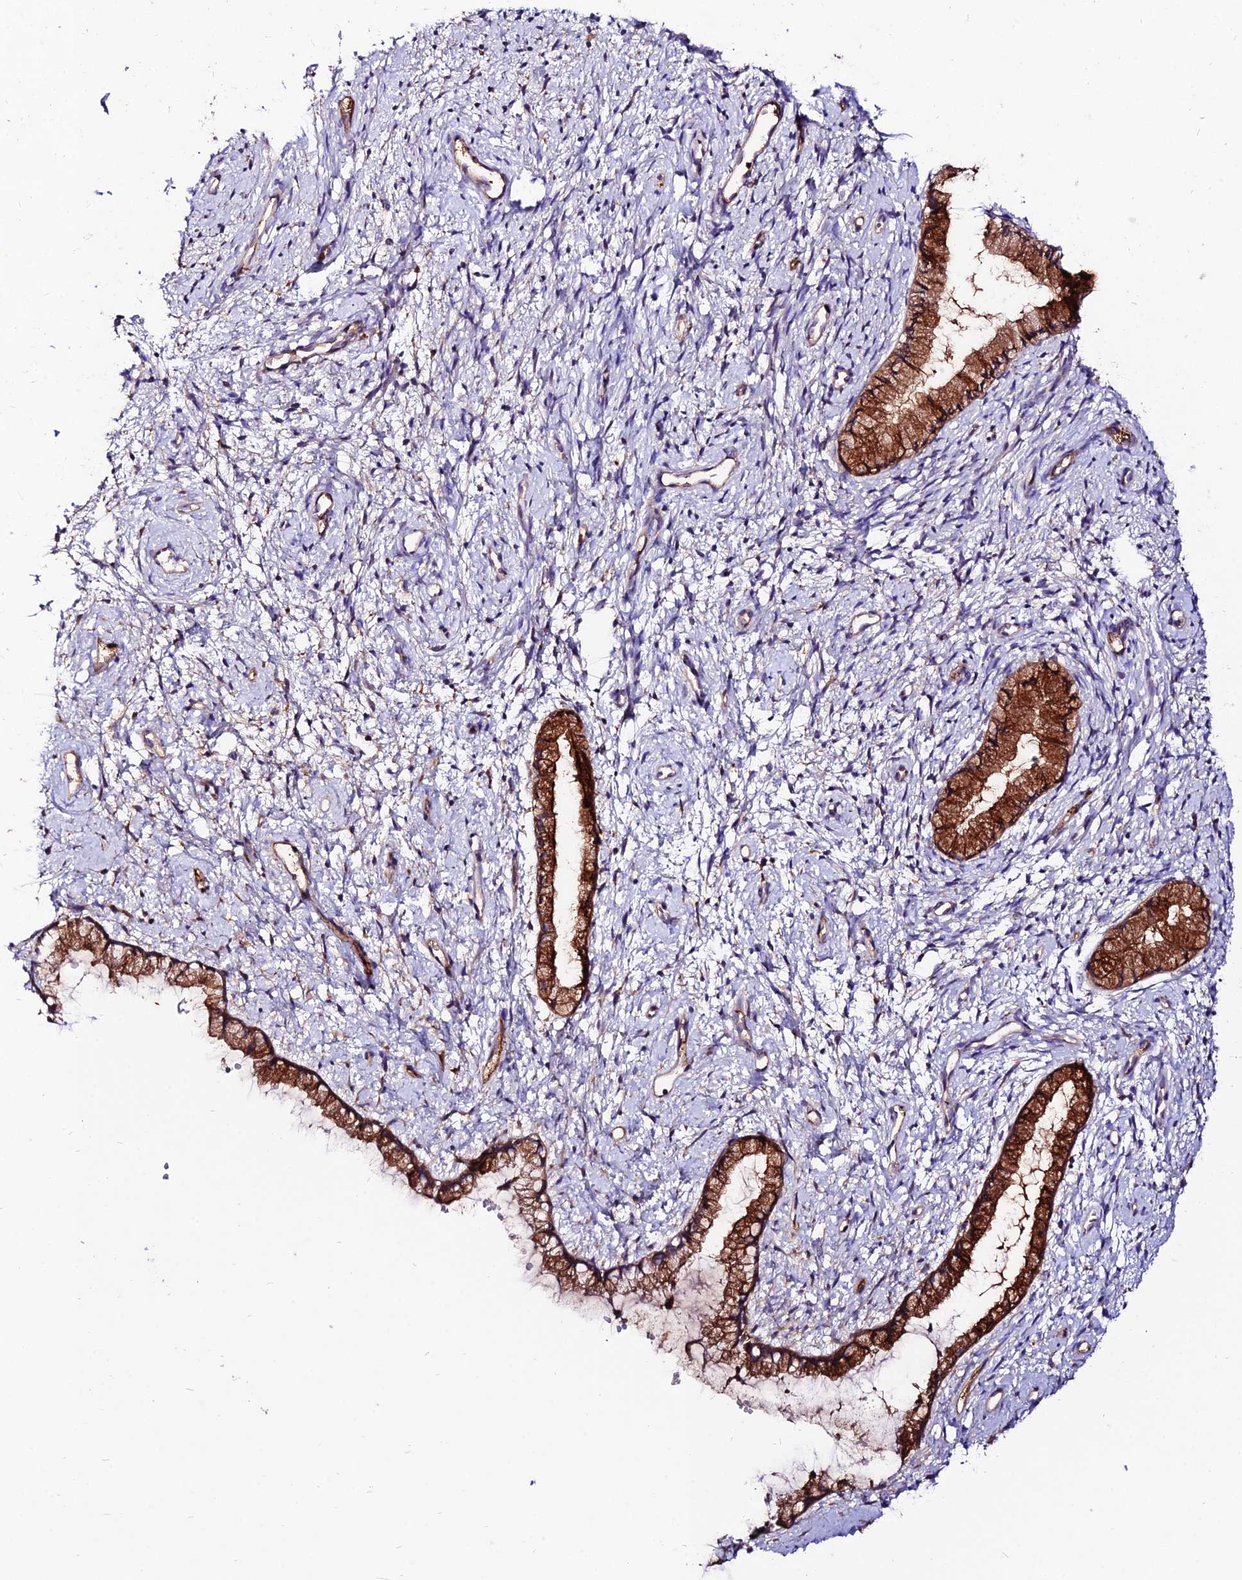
{"staining": {"intensity": "strong", "quantity": ">75%", "location": "cytoplasmic/membranous"}, "tissue": "cervix", "cell_type": "Glandular cells", "image_type": "normal", "snomed": [{"axis": "morphology", "description": "Normal tissue, NOS"}, {"axis": "topography", "description": "Cervix"}], "caption": "Benign cervix demonstrates strong cytoplasmic/membranous staining in approximately >75% of glandular cells.", "gene": "PYM1", "patient": {"sex": "female", "age": 57}}